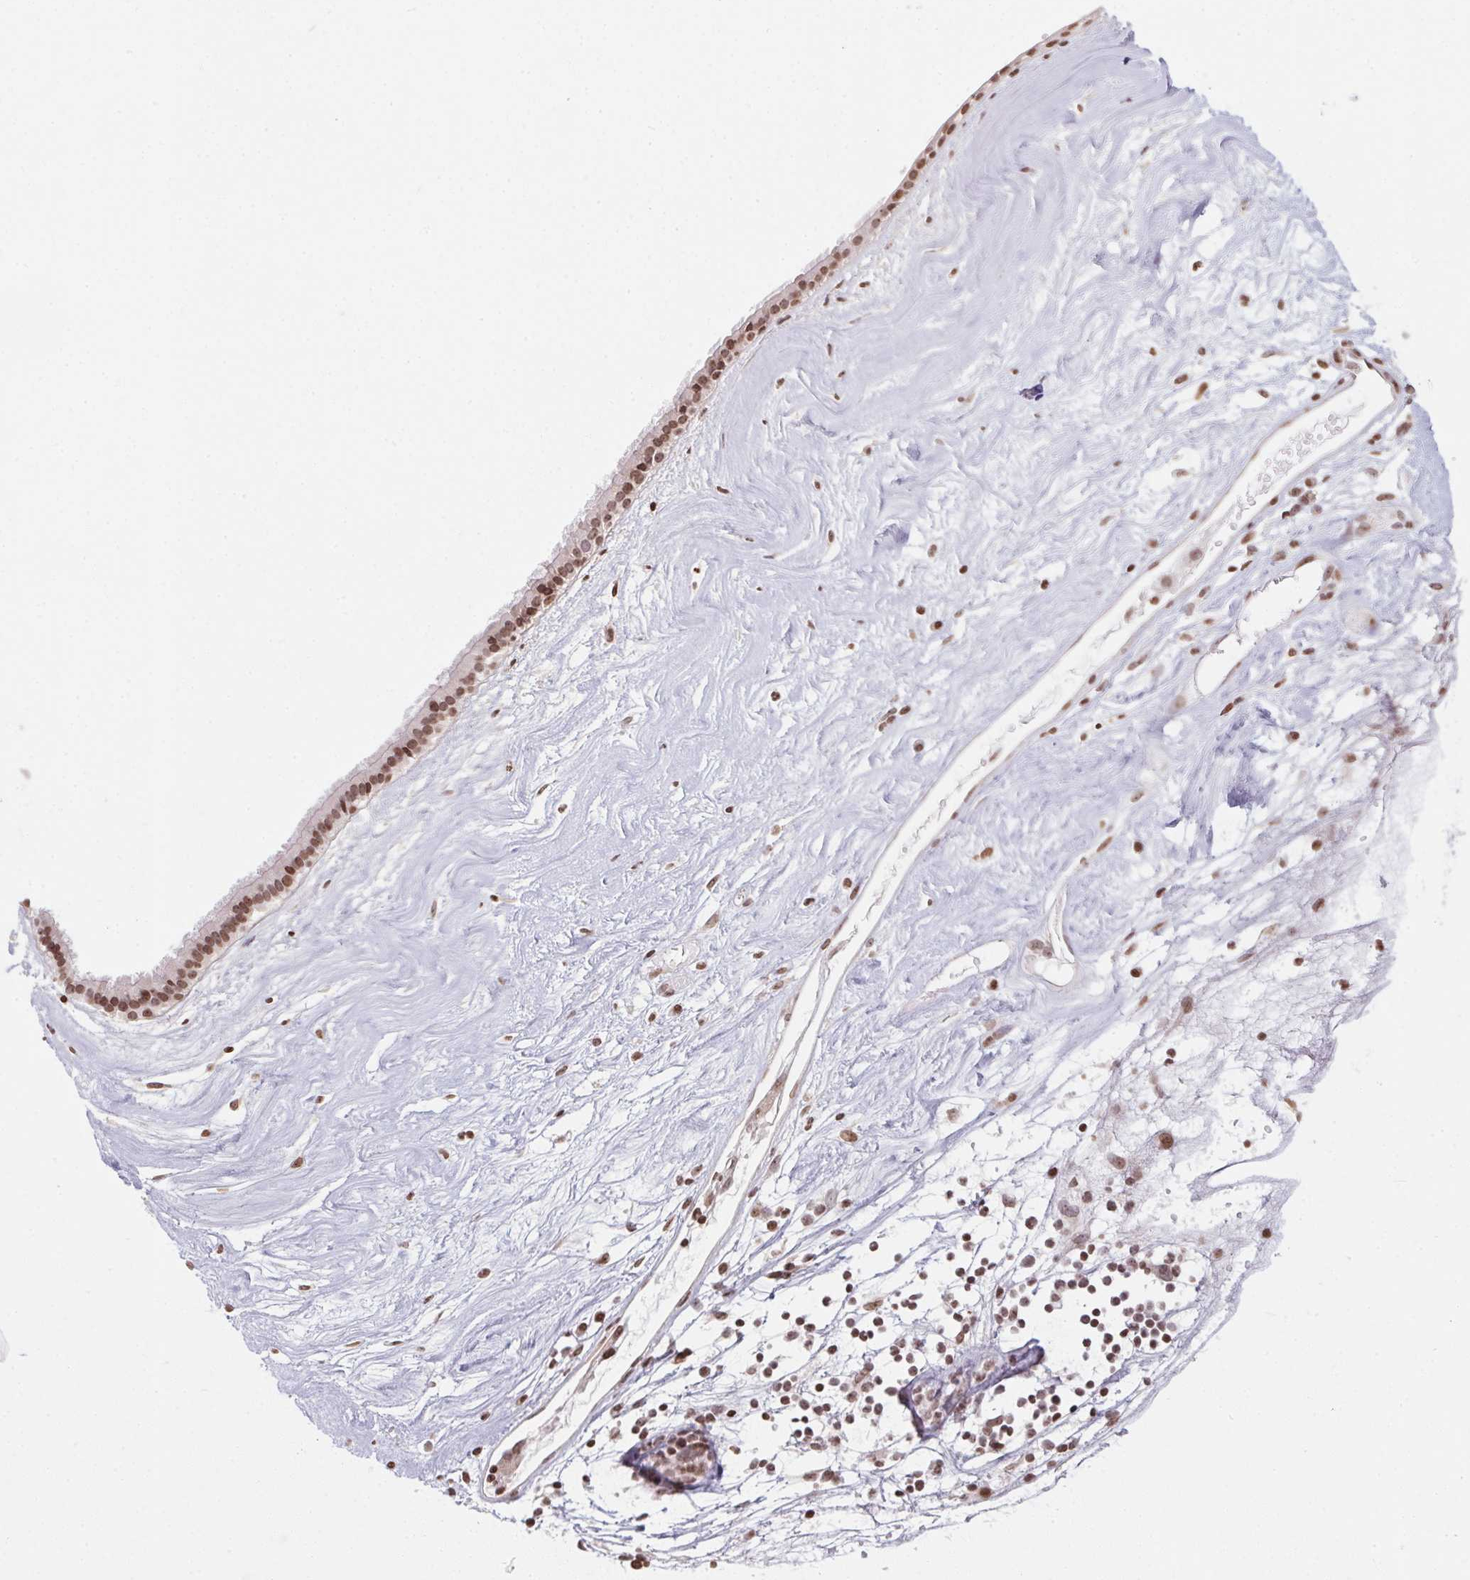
{"staining": {"intensity": "moderate", "quantity": ">75%", "location": "nuclear"}, "tissue": "nasopharynx", "cell_type": "Respiratory epithelial cells", "image_type": "normal", "snomed": [{"axis": "morphology", "description": "Normal tissue, NOS"}, {"axis": "topography", "description": "Nasopharynx"}], "caption": "The image exhibits immunohistochemical staining of normal nasopharynx. There is moderate nuclear staining is appreciated in approximately >75% of respiratory epithelial cells. The protein of interest is stained brown, and the nuclei are stained in blue (DAB (3,3'-diaminobenzidine) IHC with brightfield microscopy, high magnification).", "gene": "RNF181", "patient": {"sex": "male", "age": 24}}